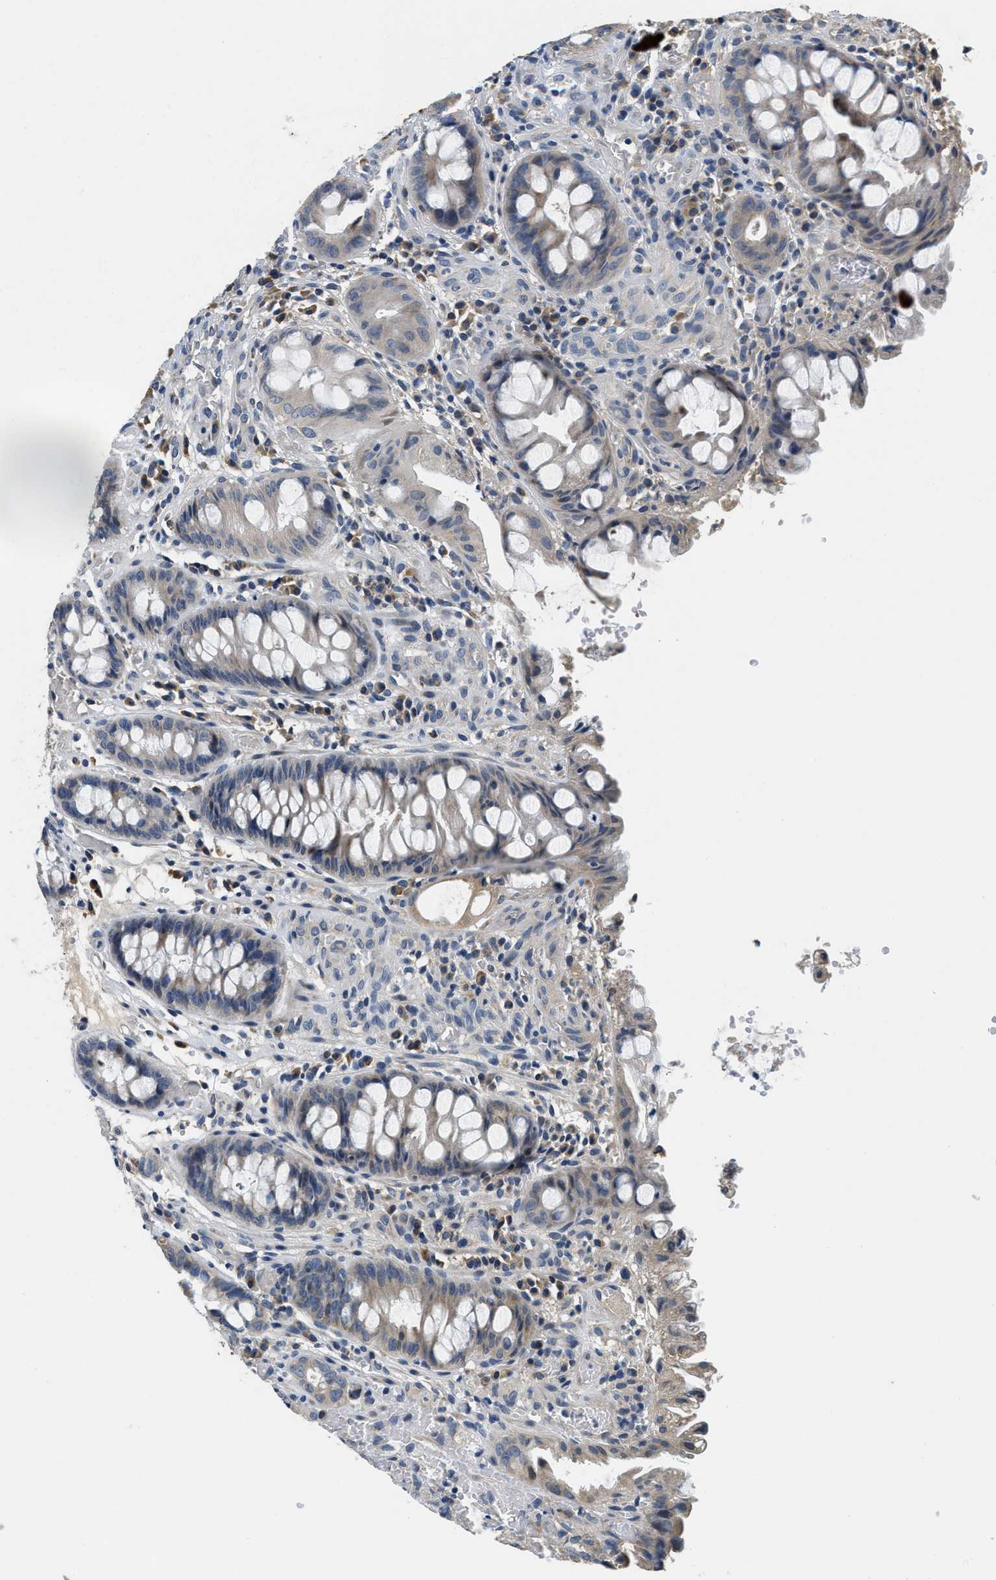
{"staining": {"intensity": "moderate", "quantity": "<25%", "location": "cytoplasmic/membranous"}, "tissue": "colorectal cancer", "cell_type": "Tumor cells", "image_type": "cancer", "snomed": [{"axis": "morphology", "description": "Adenocarcinoma, NOS"}, {"axis": "topography", "description": "Colon"}], "caption": "Immunohistochemical staining of human colorectal adenocarcinoma displays moderate cytoplasmic/membranous protein positivity in approximately <25% of tumor cells.", "gene": "ALDH3A2", "patient": {"sex": "female", "age": 57}}